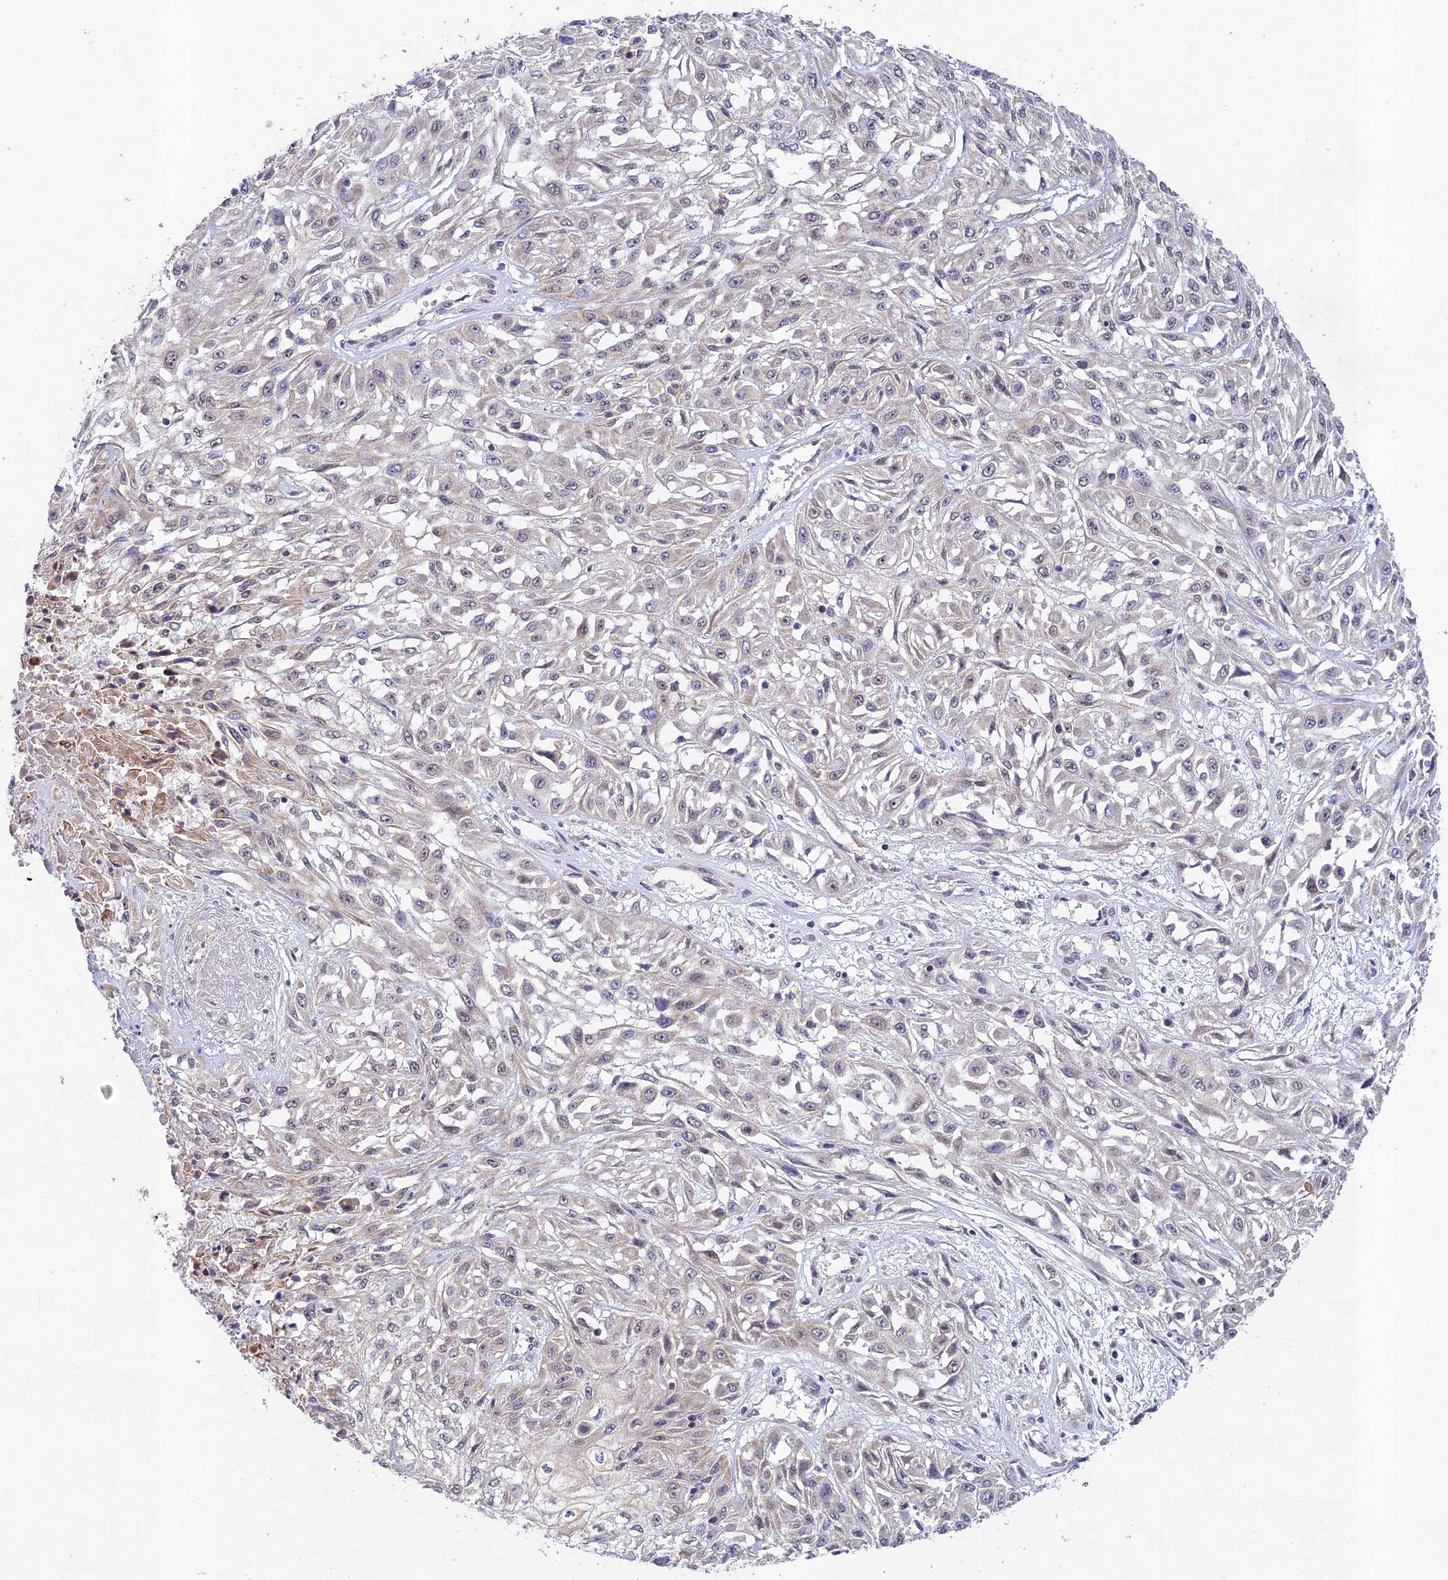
{"staining": {"intensity": "negative", "quantity": "none", "location": "none"}, "tissue": "skin cancer", "cell_type": "Tumor cells", "image_type": "cancer", "snomed": [{"axis": "morphology", "description": "Squamous cell carcinoma, NOS"}, {"axis": "morphology", "description": "Squamous cell carcinoma, metastatic, NOS"}, {"axis": "topography", "description": "Skin"}, {"axis": "topography", "description": "Lymph node"}], "caption": "This is a photomicrograph of IHC staining of squamous cell carcinoma (skin), which shows no staining in tumor cells.", "gene": "RAVER1", "patient": {"sex": "male", "age": 75}}